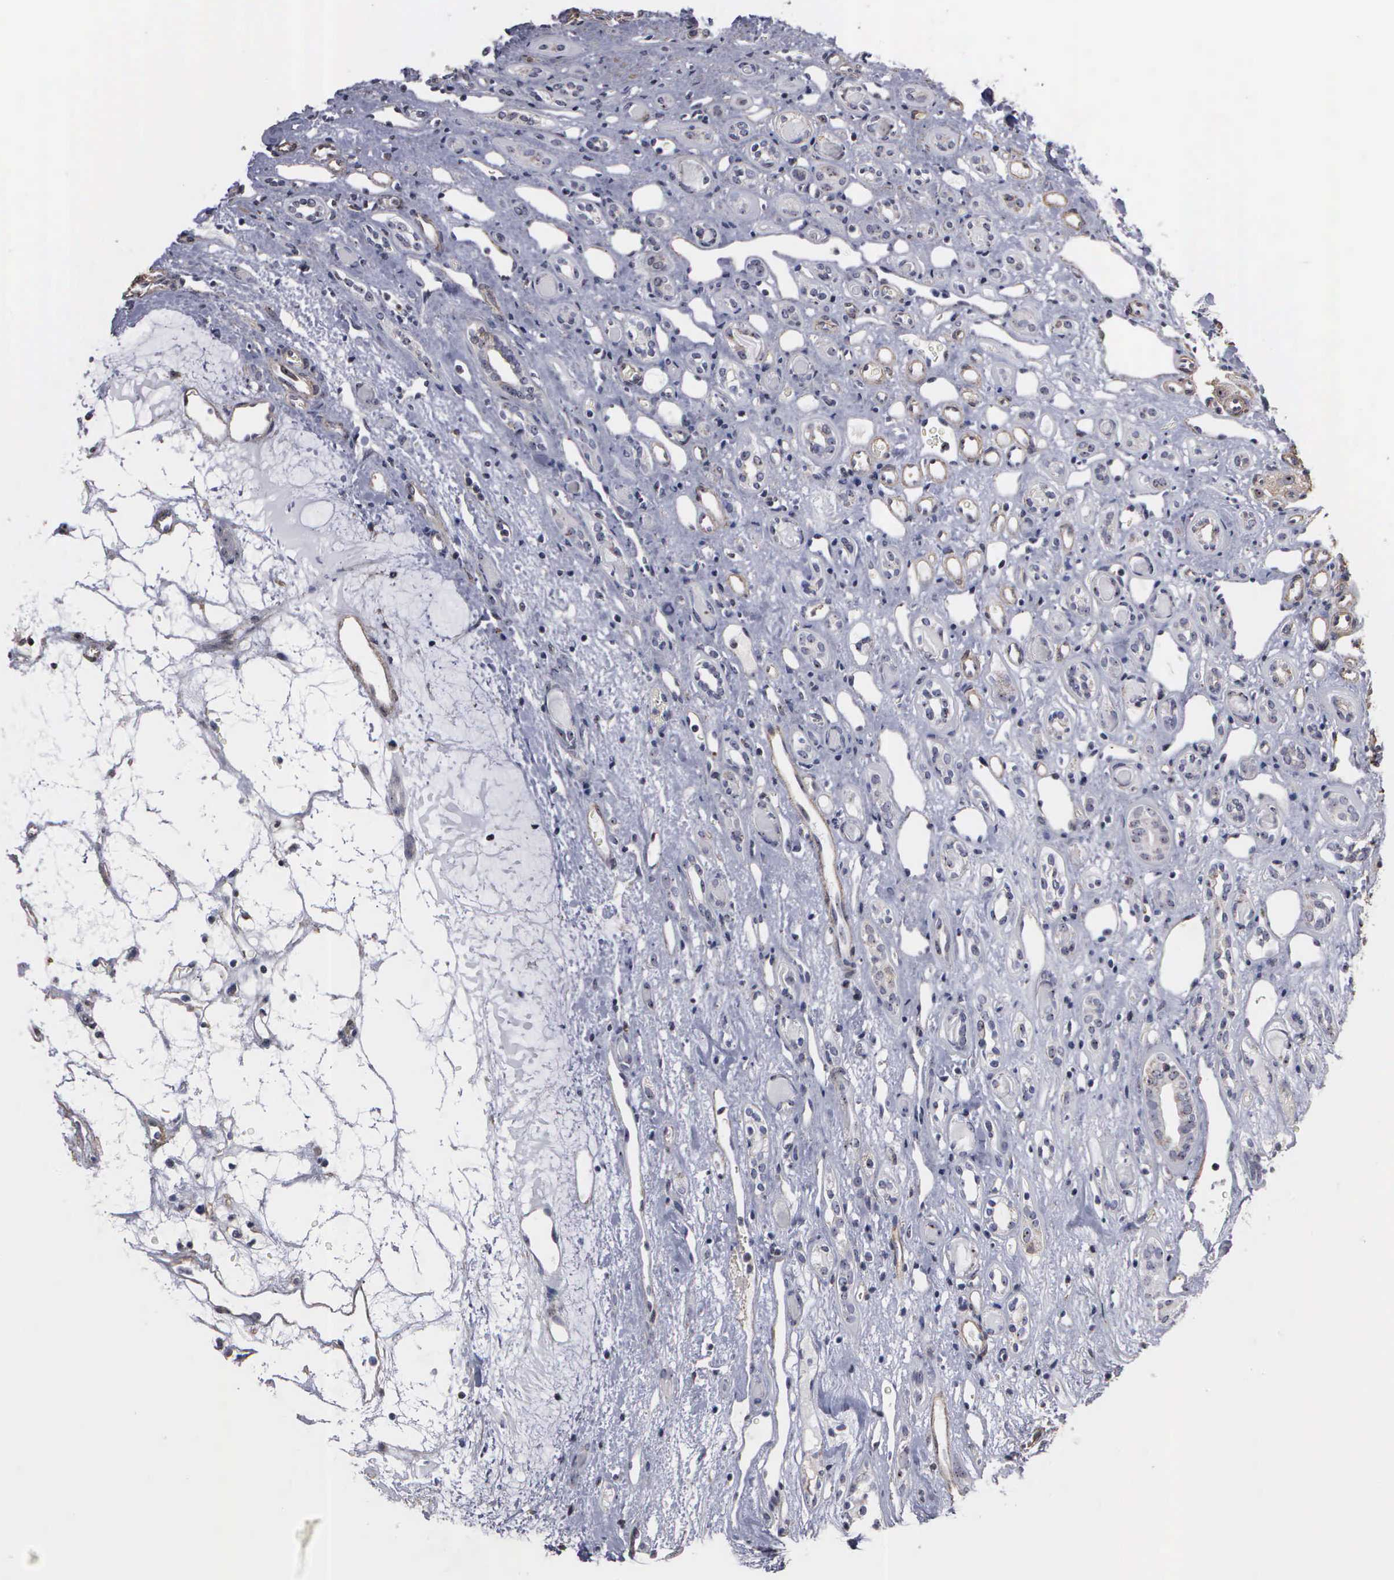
{"staining": {"intensity": "negative", "quantity": "none", "location": "none"}, "tissue": "renal cancer", "cell_type": "Tumor cells", "image_type": "cancer", "snomed": [{"axis": "morphology", "description": "Adenocarcinoma, NOS"}, {"axis": "topography", "description": "Kidney"}], "caption": "Human renal cancer stained for a protein using immunohistochemistry (IHC) displays no expression in tumor cells.", "gene": "NGDN", "patient": {"sex": "female", "age": 60}}